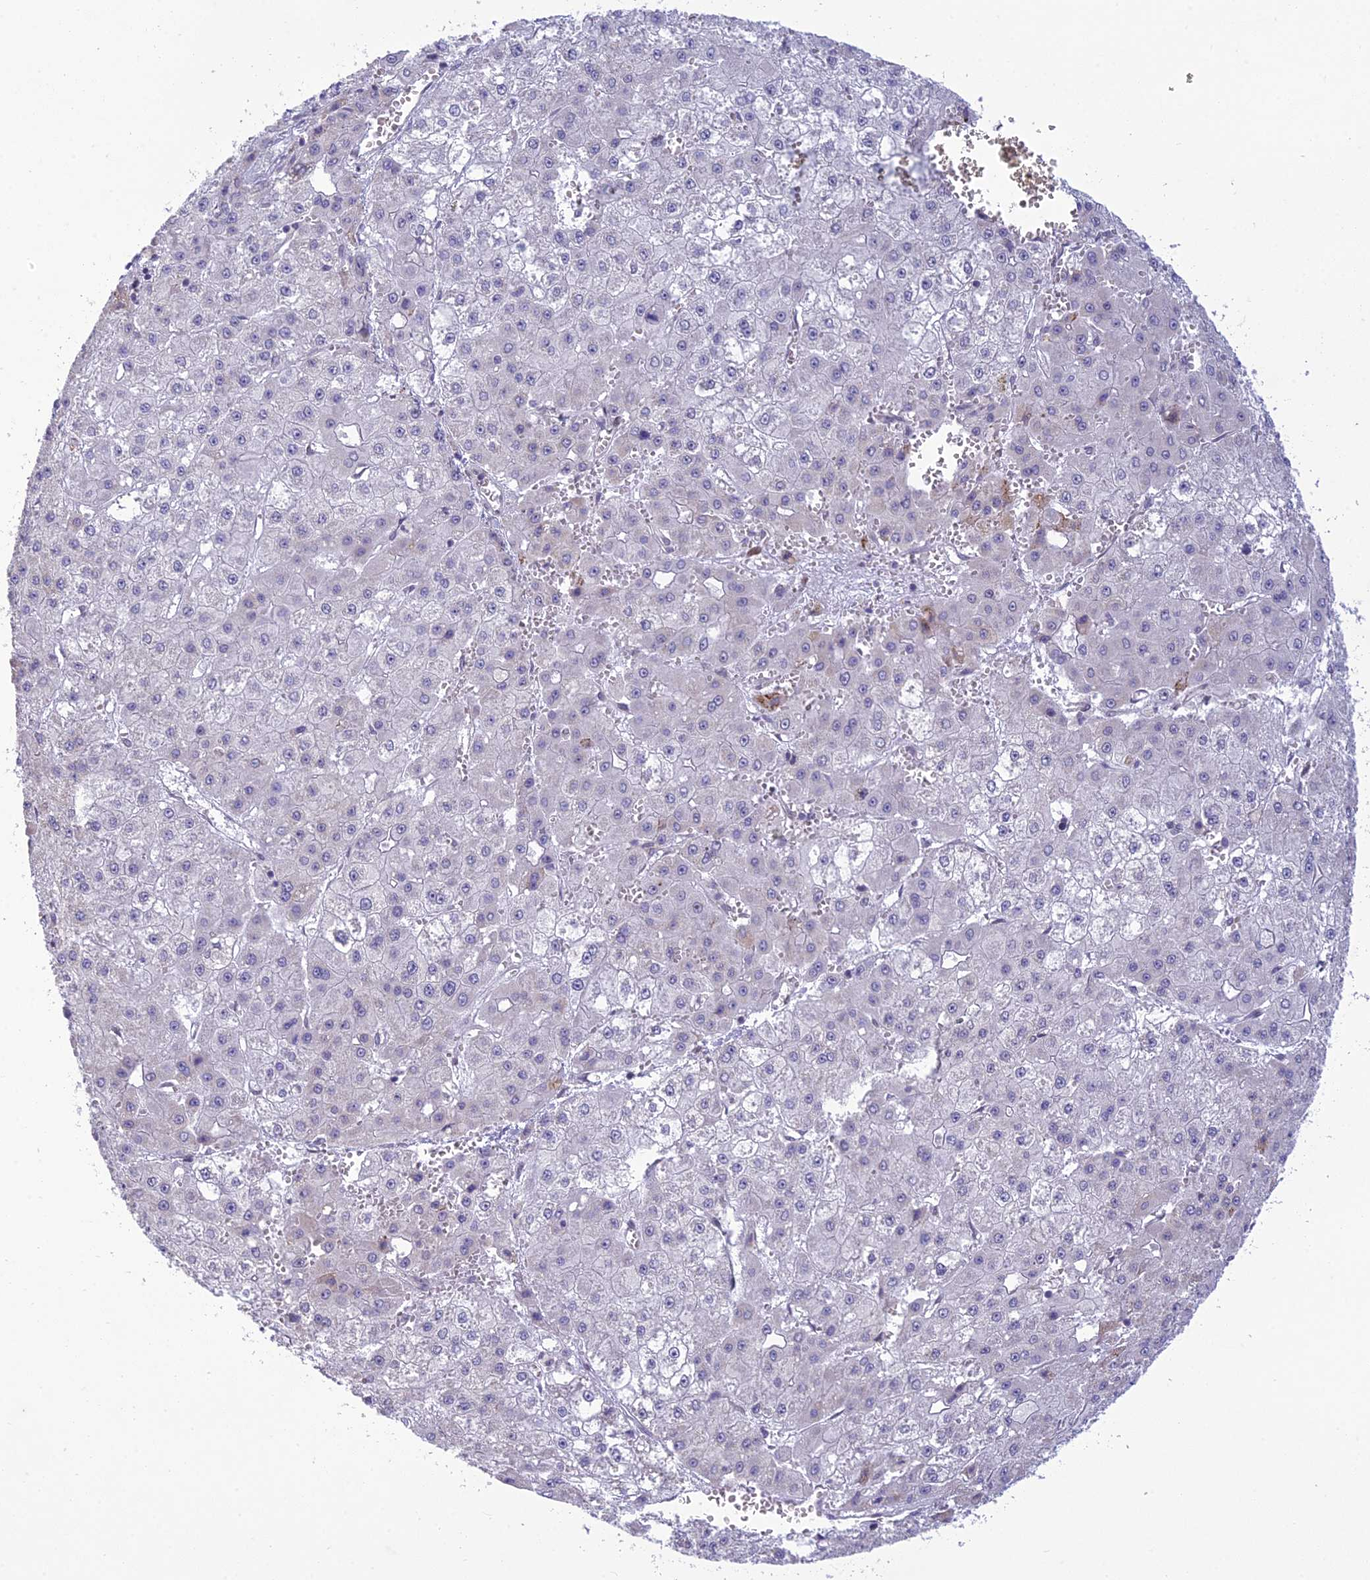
{"staining": {"intensity": "negative", "quantity": "none", "location": "none"}, "tissue": "liver cancer", "cell_type": "Tumor cells", "image_type": "cancer", "snomed": [{"axis": "morphology", "description": "Carcinoma, Hepatocellular, NOS"}, {"axis": "topography", "description": "Liver"}], "caption": "Liver cancer was stained to show a protein in brown. There is no significant expression in tumor cells.", "gene": "DTX2", "patient": {"sex": "male", "age": 47}}